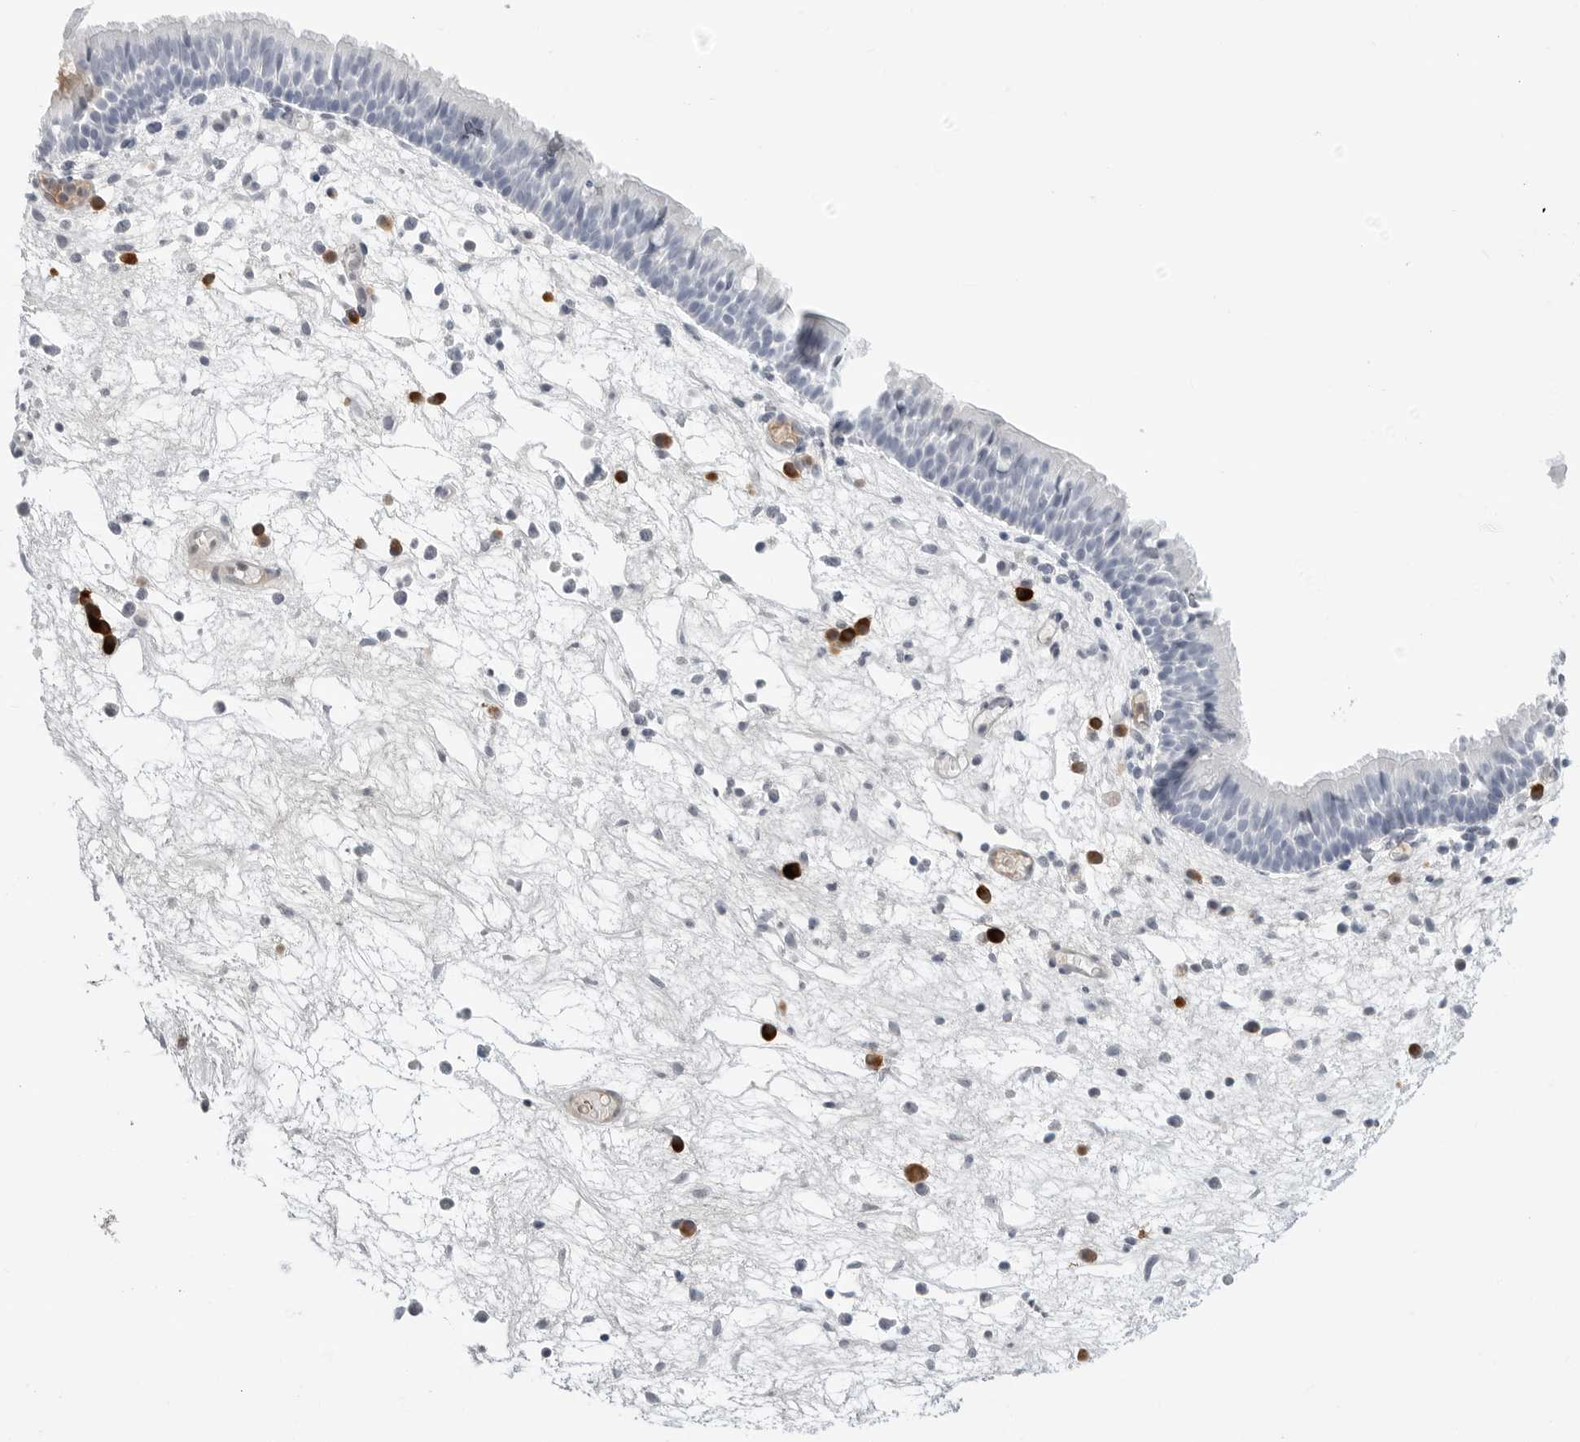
{"staining": {"intensity": "negative", "quantity": "none", "location": "none"}, "tissue": "nasopharynx", "cell_type": "Respiratory epithelial cells", "image_type": "normal", "snomed": [{"axis": "morphology", "description": "Normal tissue, NOS"}, {"axis": "morphology", "description": "Inflammation, NOS"}, {"axis": "morphology", "description": "Malignant melanoma, Metastatic site"}, {"axis": "topography", "description": "Nasopharynx"}], "caption": "IHC histopathology image of benign nasopharynx stained for a protein (brown), which reveals no expression in respiratory epithelial cells. (Stains: DAB immunohistochemistry (IHC) with hematoxylin counter stain, Microscopy: brightfield microscopy at high magnification).", "gene": "AMPD1", "patient": {"sex": "male", "age": 70}}